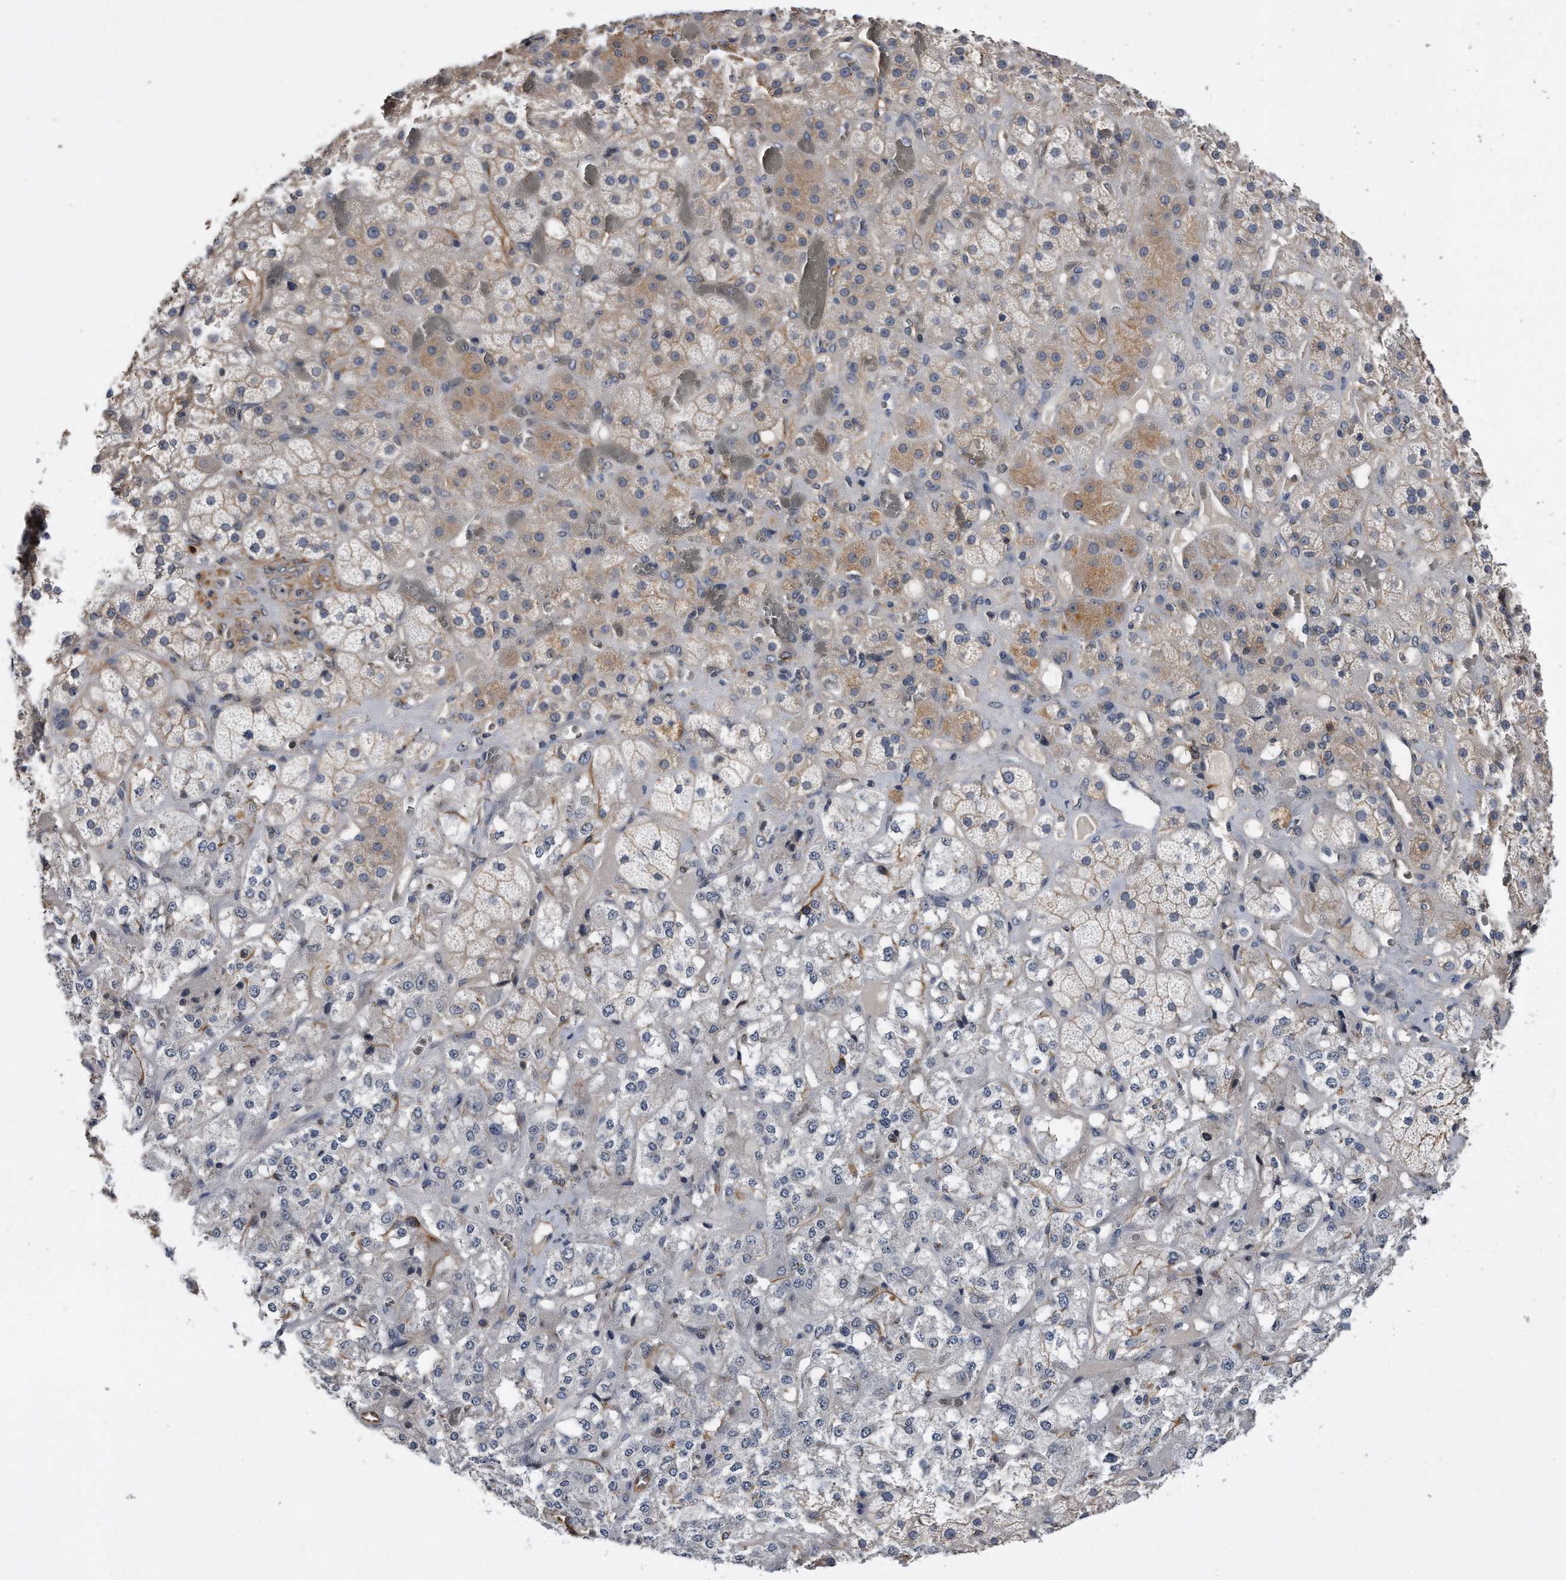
{"staining": {"intensity": "weak", "quantity": "25%-75%", "location": "cytoplasmic/membranous"}, "tissue": "adrenal gland", "cell_type": "Glandular cells", "image_type": "normal", "snomed": [{"axis": "morphology", "description": "Normal tissue, NOS"}, {"axis": "topography", "description": "Adrenal gland"}], "caption": "A brown stain highlights weak cytoplasmic/membranous positivity of a protein in glandular cells of benign human adrenal gland.", "gene": "GPC1", "patient": {"sex": "male", "age": 57}}